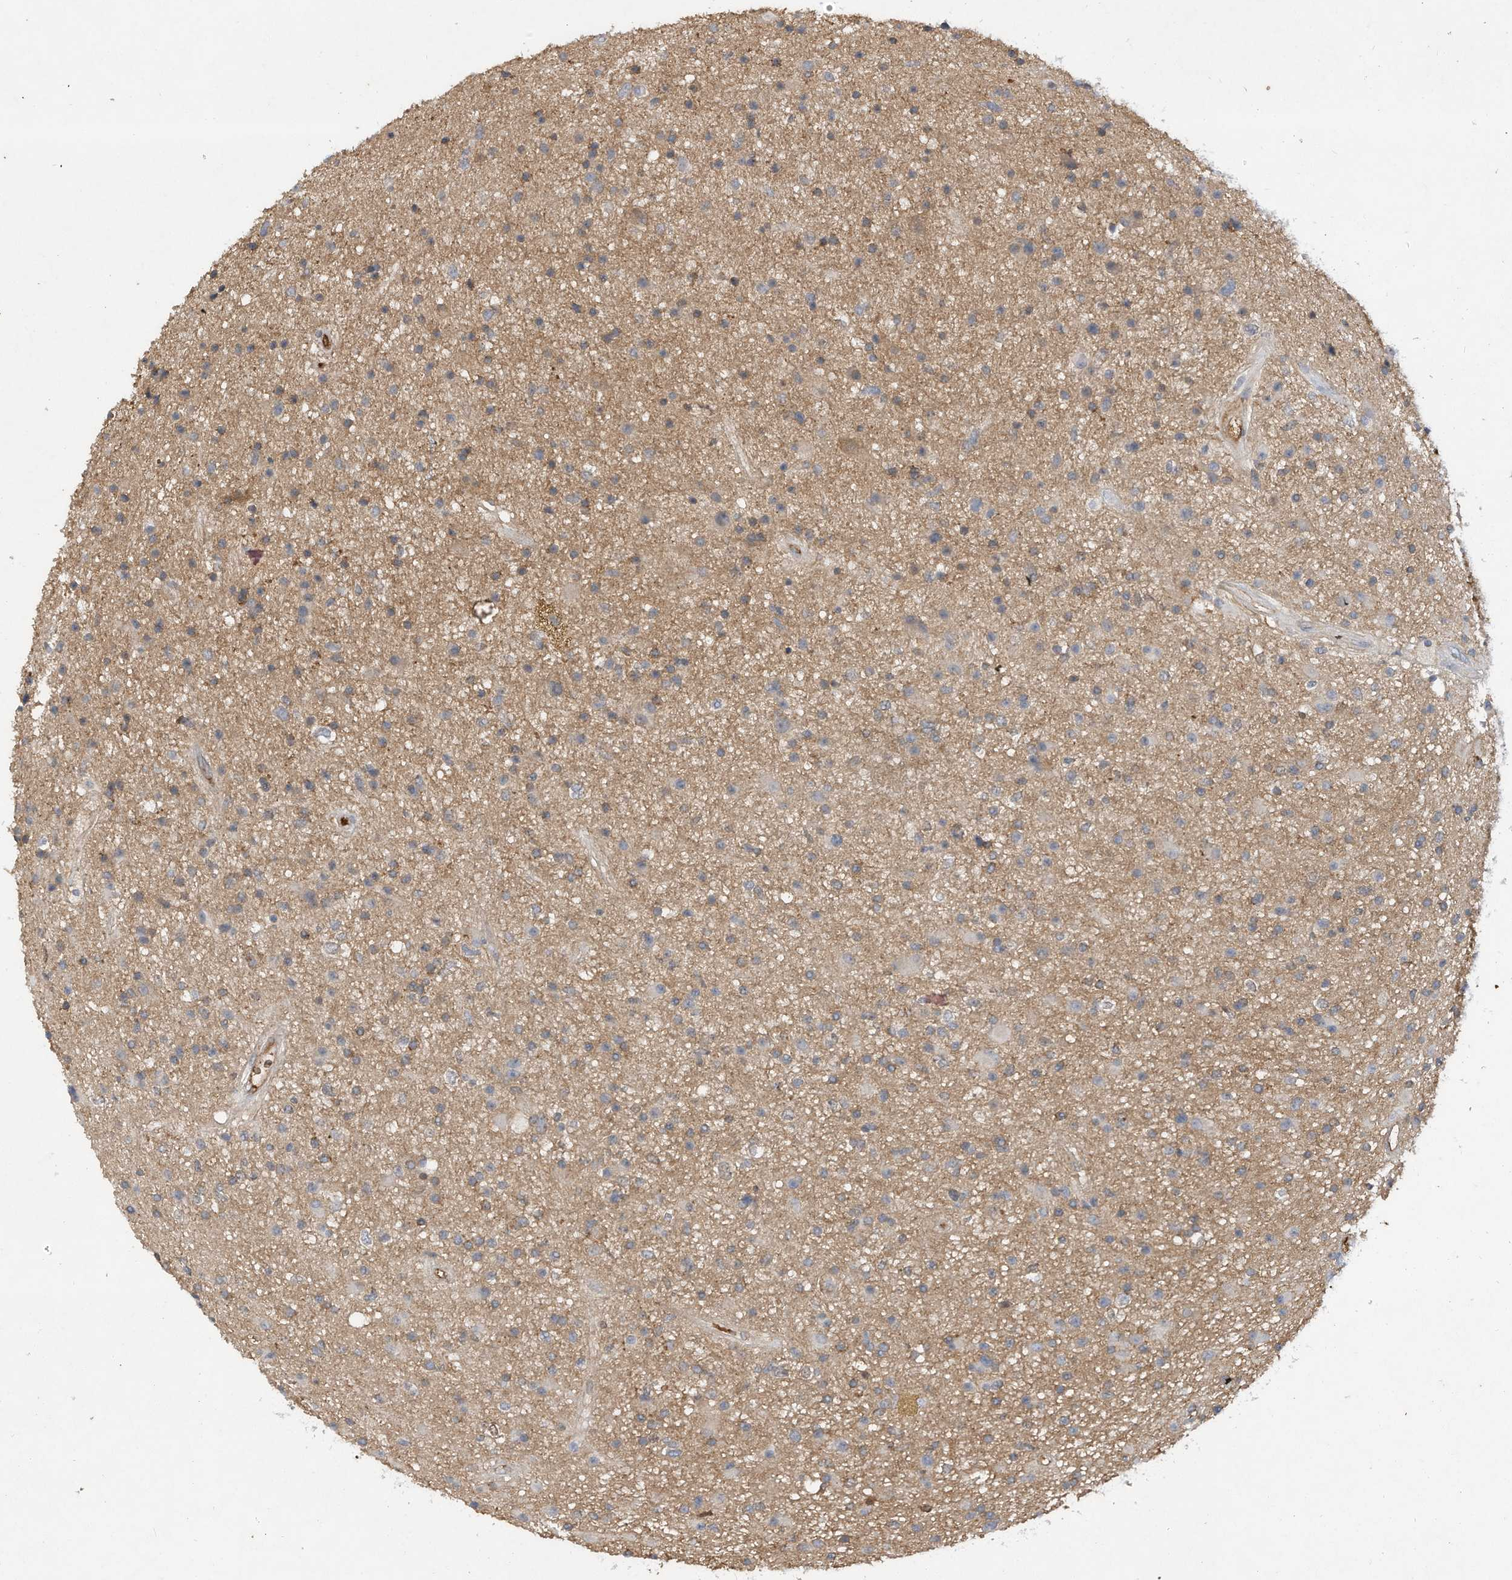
{"staining": {"intensity": "negative", "quantity": "none", "location": "none"}, "tissue": "glioma", "cell_type": "Tumor cells", "image_type": "cancer", "snomed": [{"axis": "morphology", "description": "Glioma, malignant, High grade"}, {"axis": "topography", "description": "Brain"}], "caption": "IHC of high-grade glioma (malignant) reveals no staining in tumor cells.", "gene": "HAS3", "patient": {"sex": "male", "age": 33}}